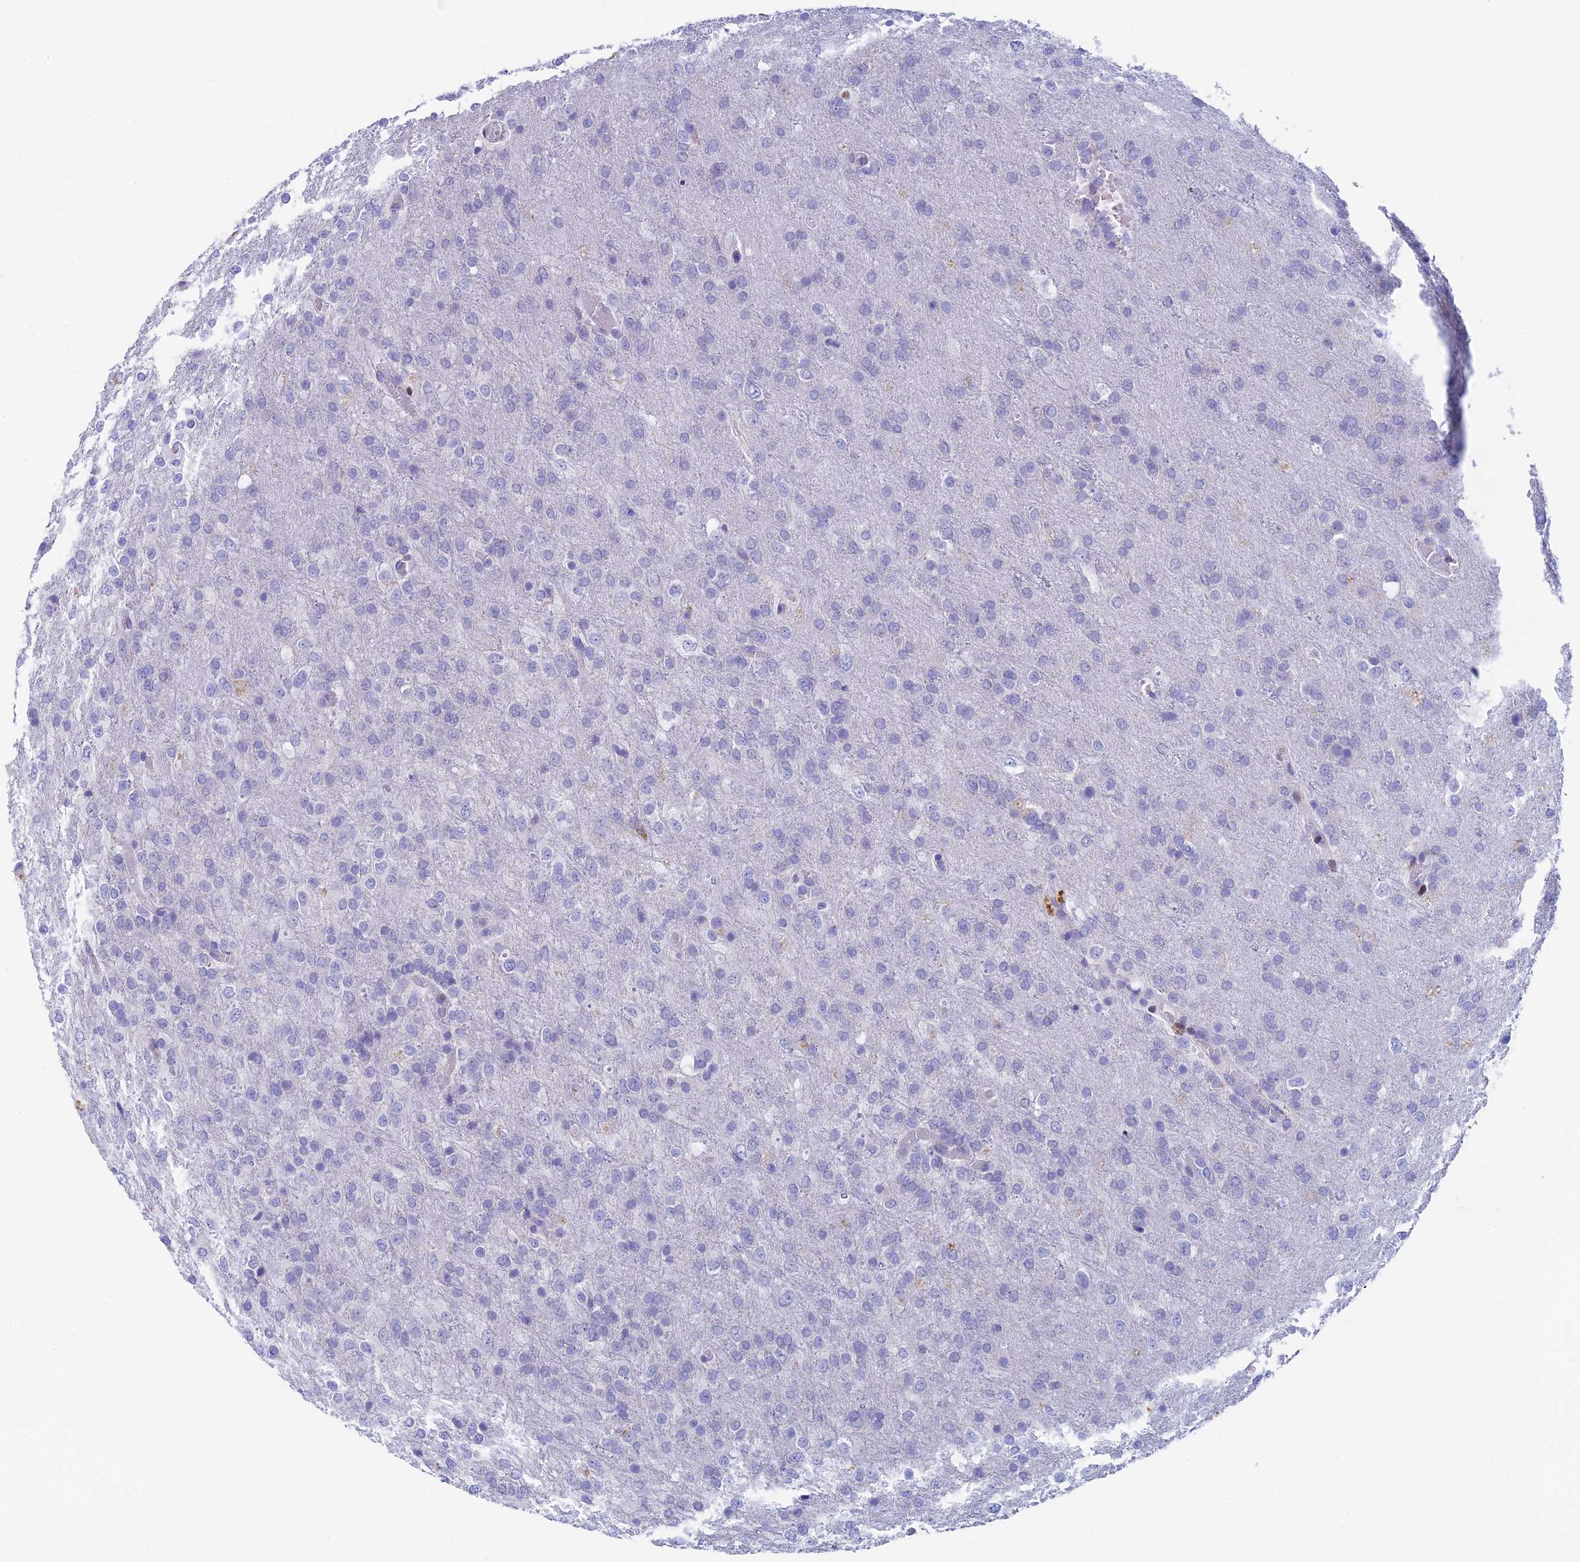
{"staining": {"intensity": "negative", "quantity": "none", "location": "none"}, "tissue": "glioma", "cell_type": "Tumor cells", "image_type": "cancer", "snomed": [{"axis": "morphology", "description": "Glioma, malignant, High grade"}, {"axis": "topography", "description": "Brain"}], "caption": "A histopathology image of malignant glioma (high-grade) stained for a protein demonstrates no brown staining in tumor cells.", "gene": "REXO5", "patient": {"sex": "female", "age": 74}}